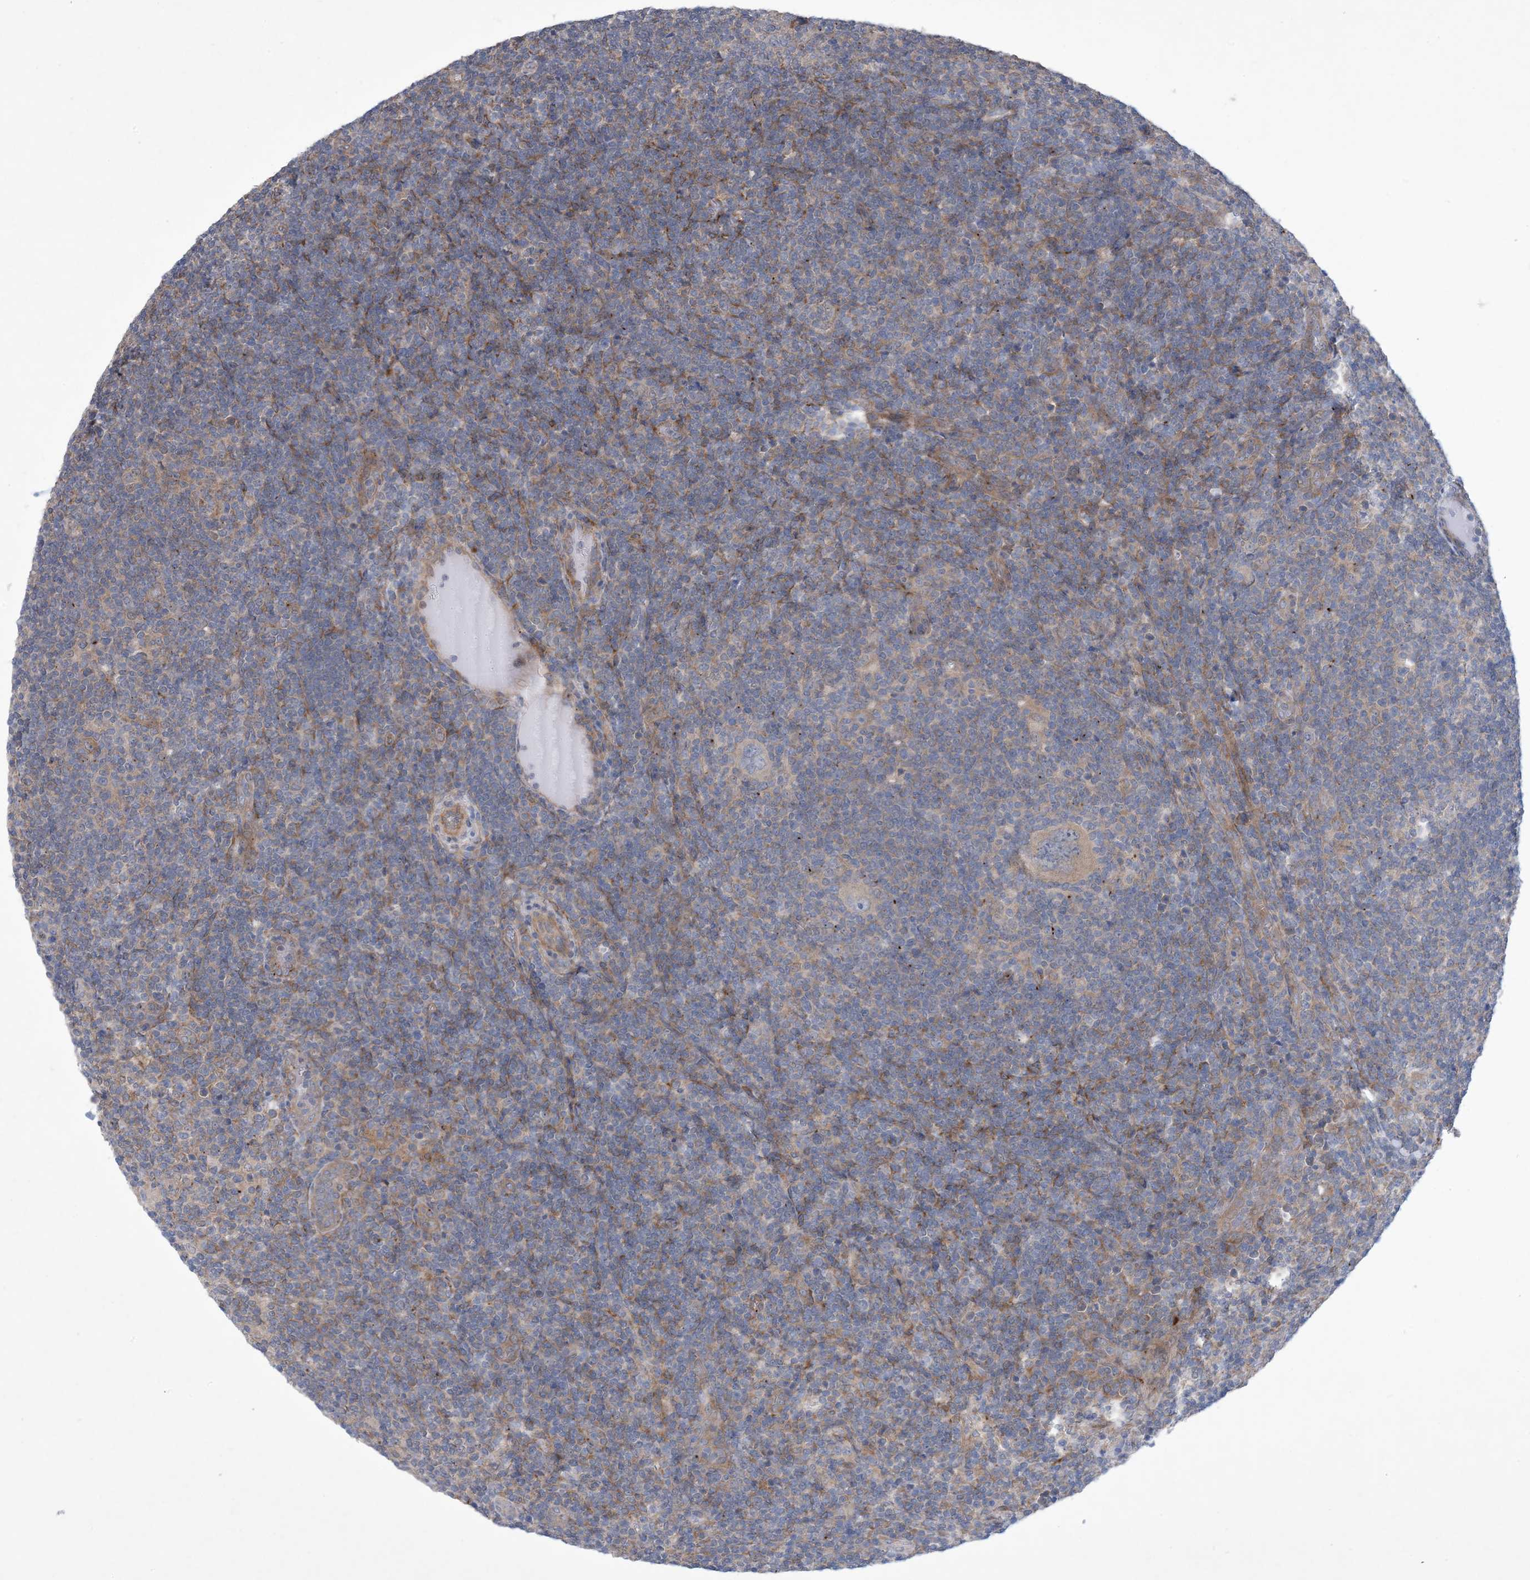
{"staining": {"intensity": "negative", "quantity": "none", "location": "none"}, "tissue": "lymphoma", "cell_type": "Tumor cells", "image_type": "cancer", "snomed": [{"axis": "morphology", "description": "Hodgkin's disease, NOS"}, {"axis": "topography", "description": "Lymph node"}], "caption": "A photomicrograph of human Hodgkin's disease is negative for staining in tumor cells.", "gene": "EHBP1", "patient": {"sex": "female", "age": 57}}